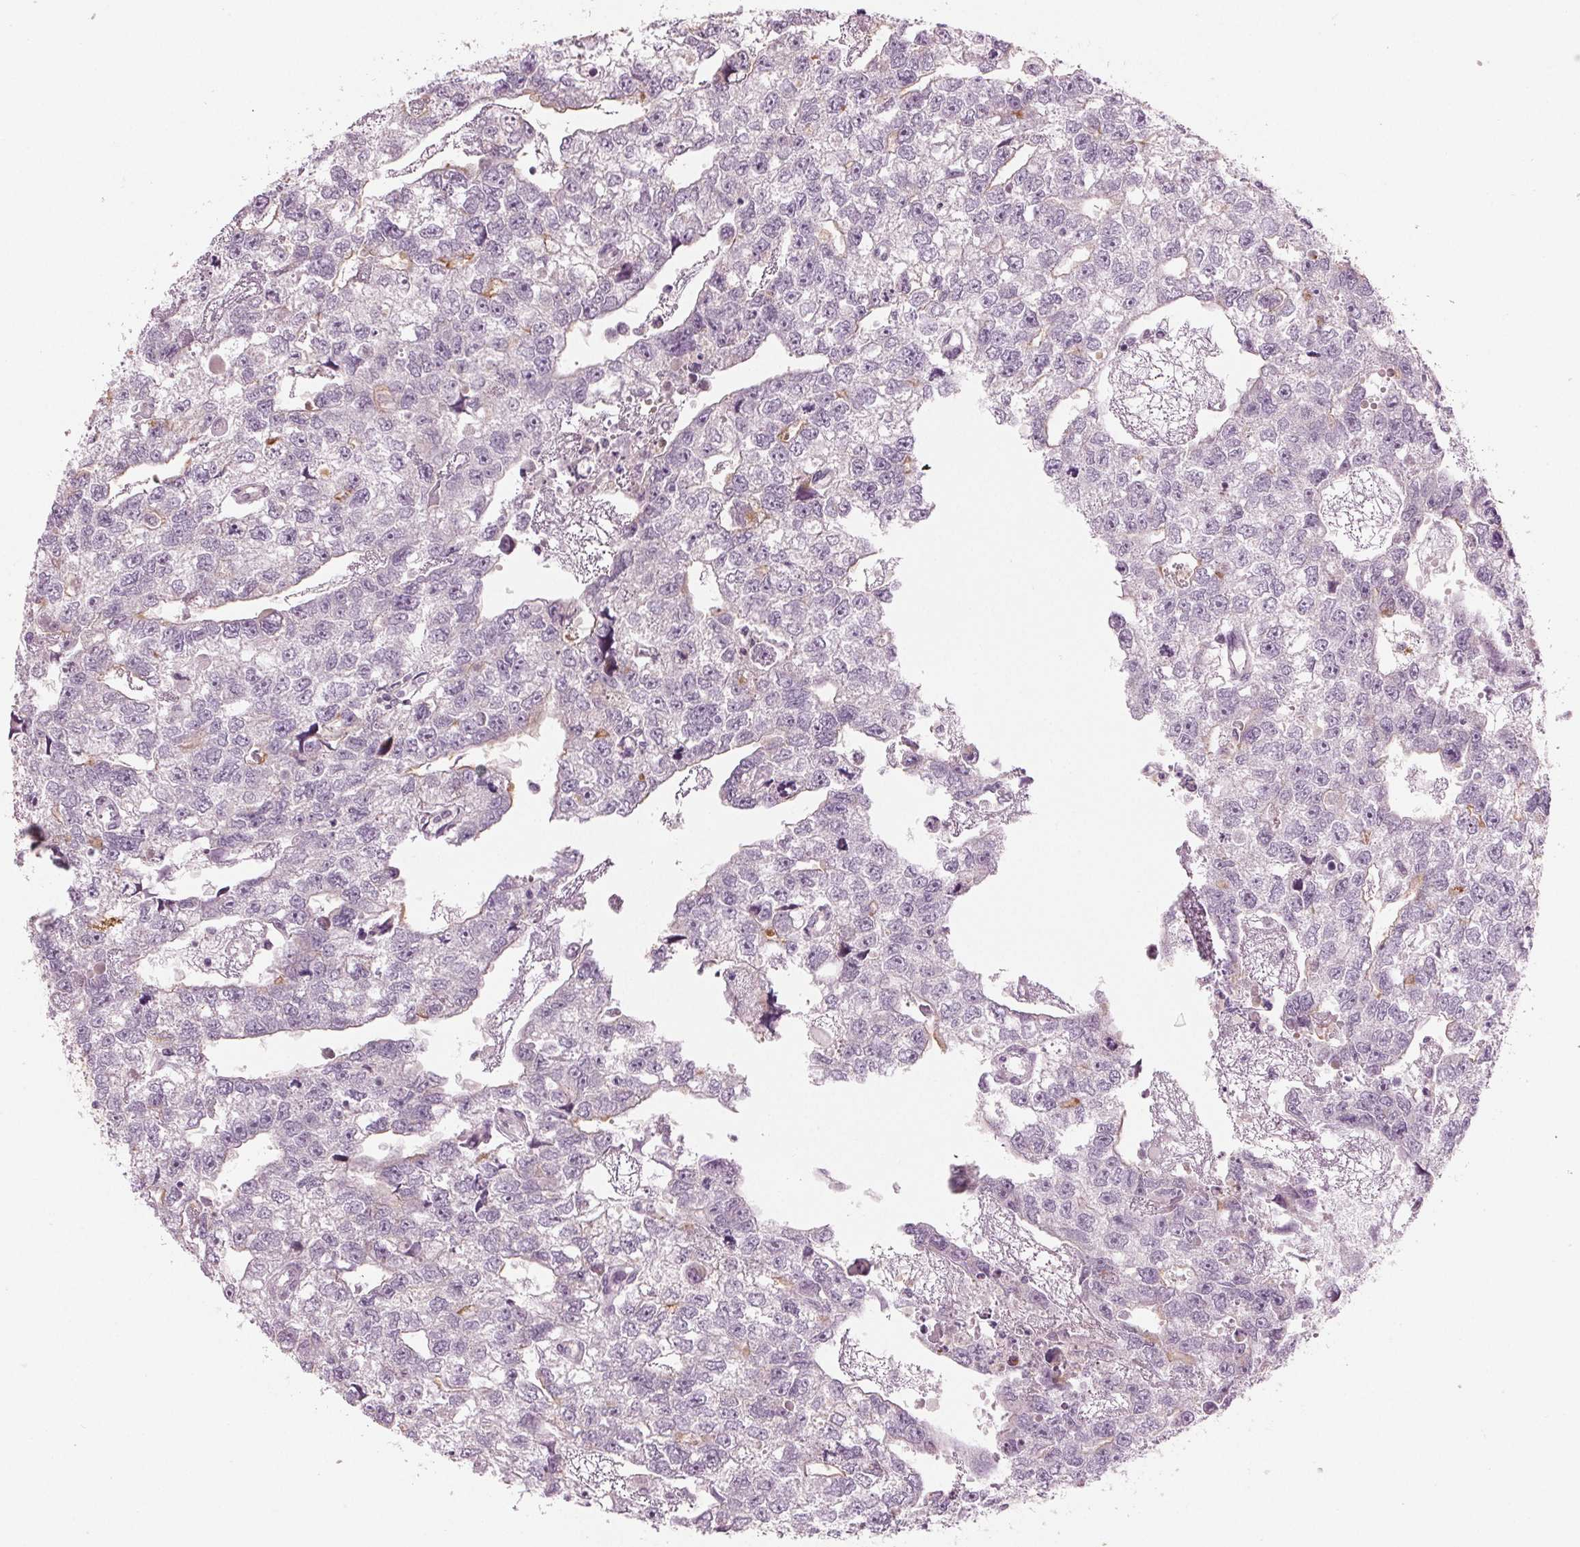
{"staining": {"intensity": "weak", "quantity": "<25%", "location": "cytoplasmic/membranous"}, "tissue": "testis cancer", "cell_type": "Tumor cells", "image_type": "cancer", "snomed": [{"axis": "morphology", "description": "Carcinoma, Embryonal, NOS"}, {"axis": "morphology", "description": "Teratoma, malignant, NOS"}, {"axis": "topography", "description": "Testis"}], "caption": "Tumor cells are negative for brown protein staining in embryonal carcinoma (testis).", "gene": "PRAP1", "patient": {"sex": "male", "age": 44}}